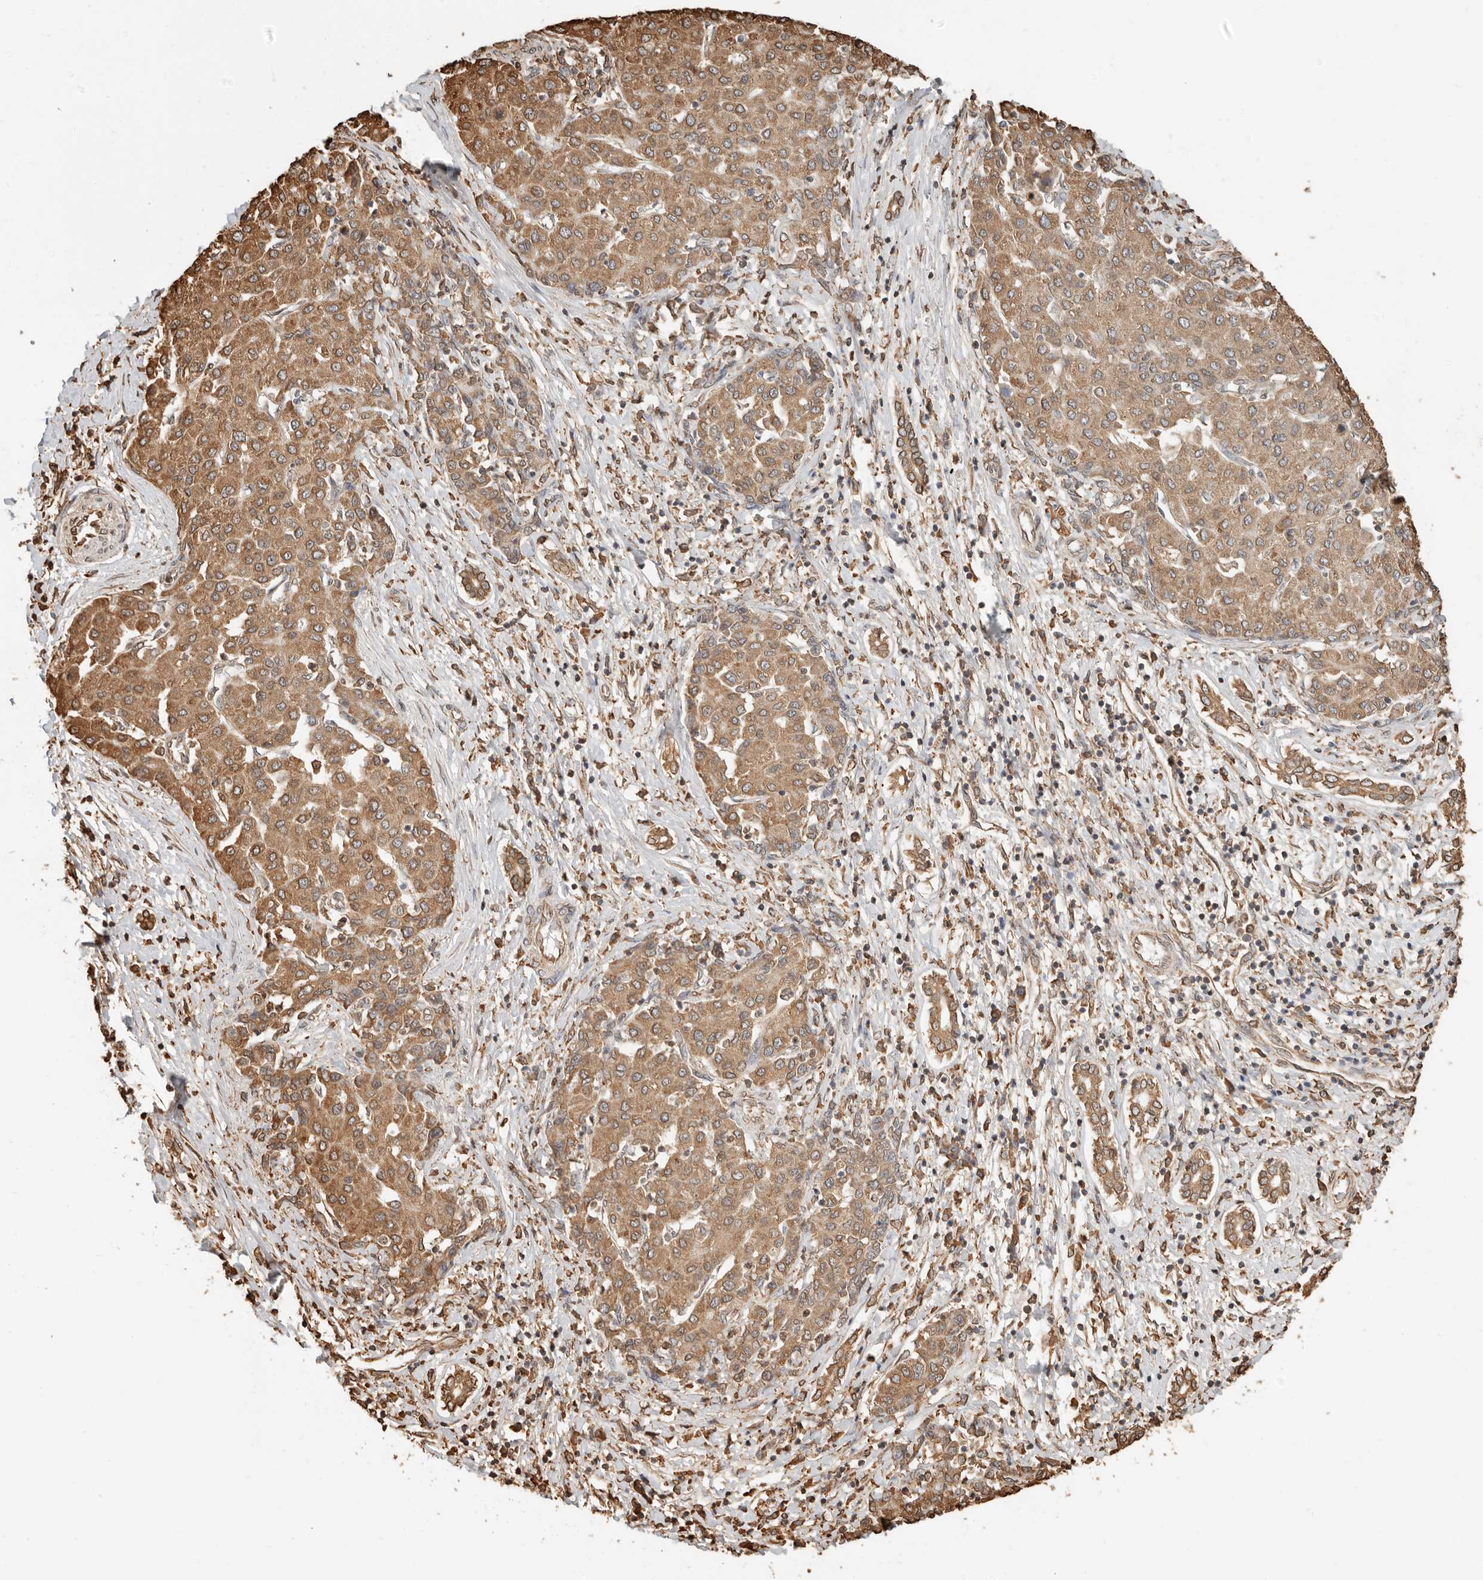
{"staining": {"intensity": "moderate", "quantity": ">75%", "location": "cytoplasmic/membranous"}, "tissue": "liver cancer", "cell_type": "Tumor cells", "image_type": "cancer", "snomed": [{"axis": "morphology", "description": "Carcinoma, Hepatocellular, NOS"}, {"axis": "topography", "description": "Liver"}], "caption": "Human liver hepatocellular carcinoma stained with a brown dye displays moderate cytoplasmic/membranous positive staining in approximately >75% of tumor cells.", "gene": "ARHGEF10L", "patient": {"sex": "male", "age": 65}}